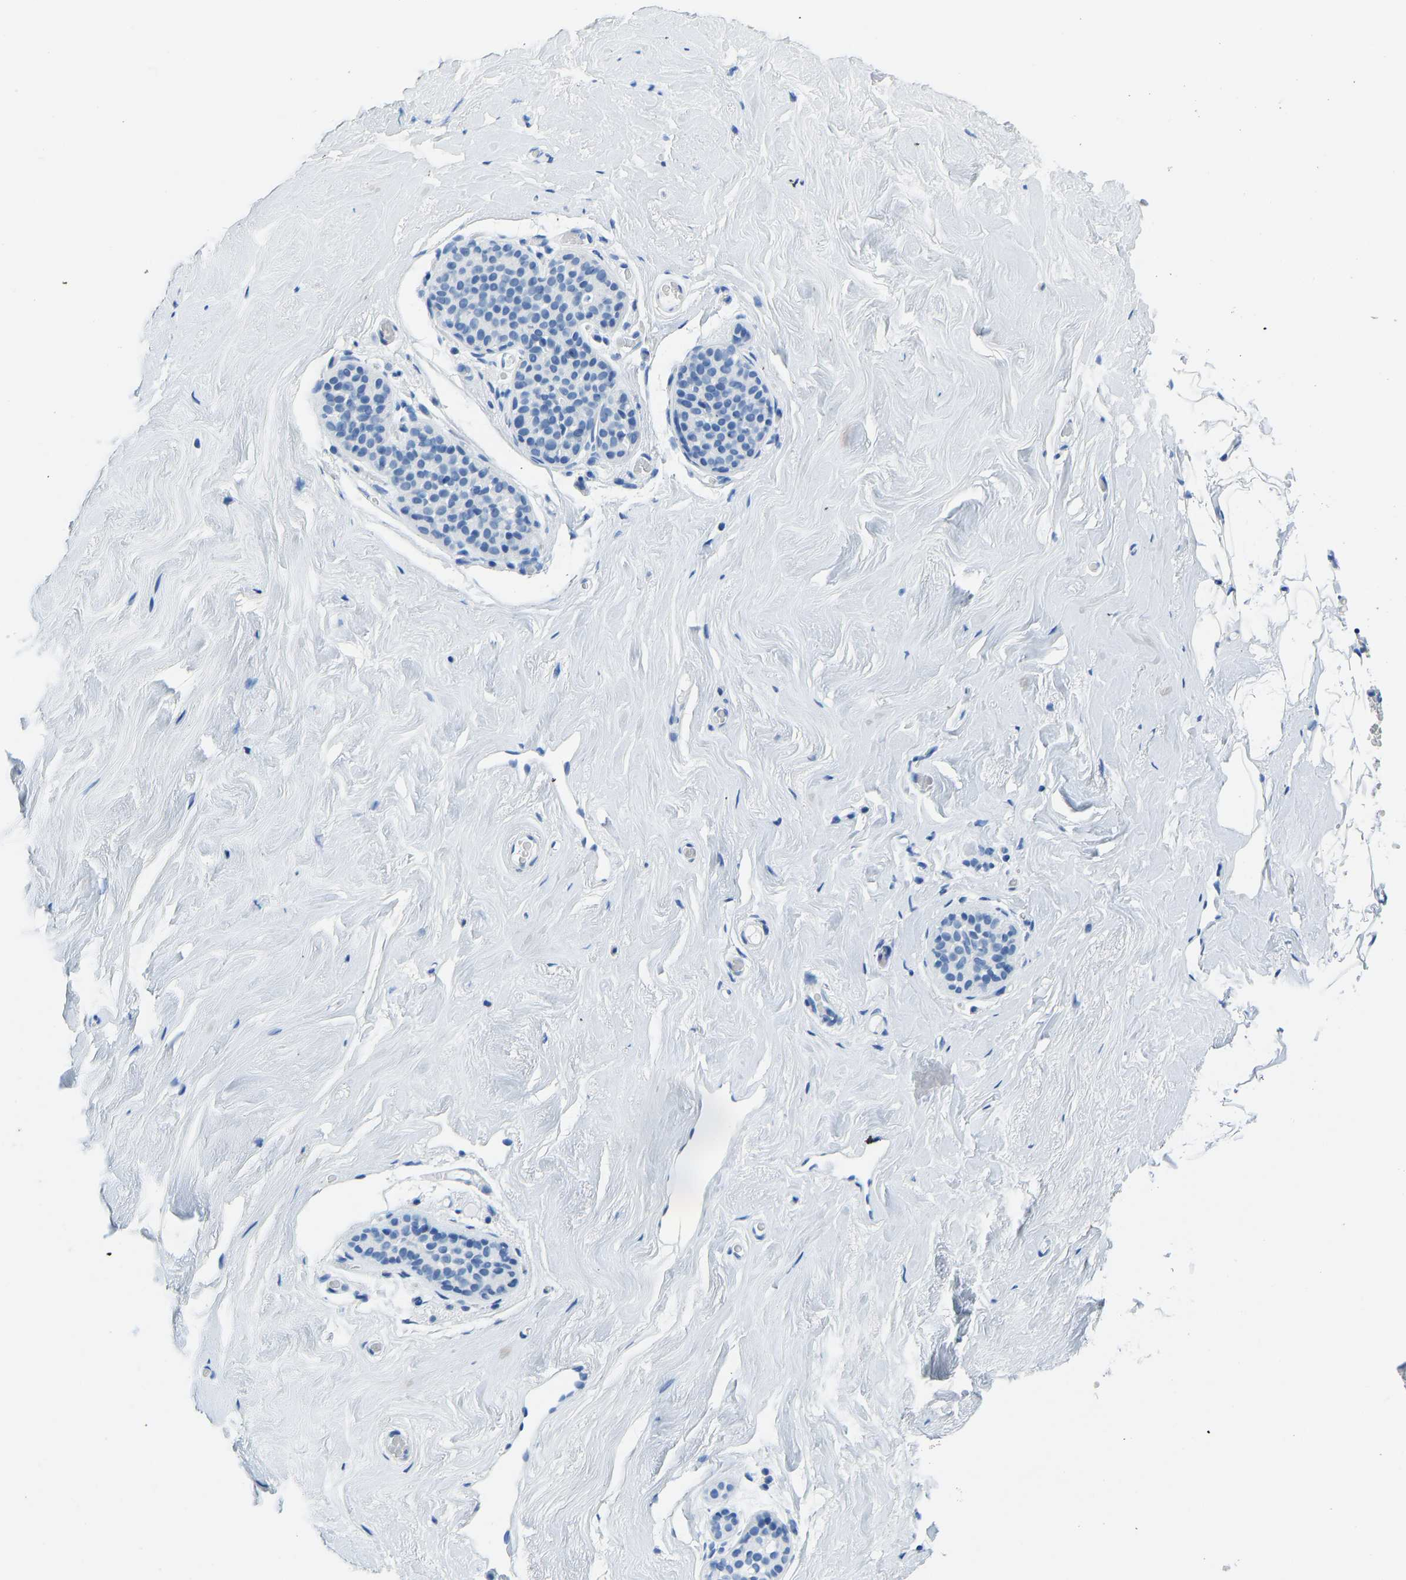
{"staining": {"intensity": "negative", "quantity": "none", "location": "none"}, "tissue": "breast", "cell_type": "Adipocytes", "image_type": "normal", "snomed": [{"axis": "morphology", "description": "Normal tissue, NOS"}, {"axis": "topography", "description": "Breast"}], "caption": "IHC photomicrograph of benign breast stained for a protein (brown), which exhibits no staining in adipocytes.", "gene": "SERPINB3", "patient": {"sex": "female", "age": 75}}